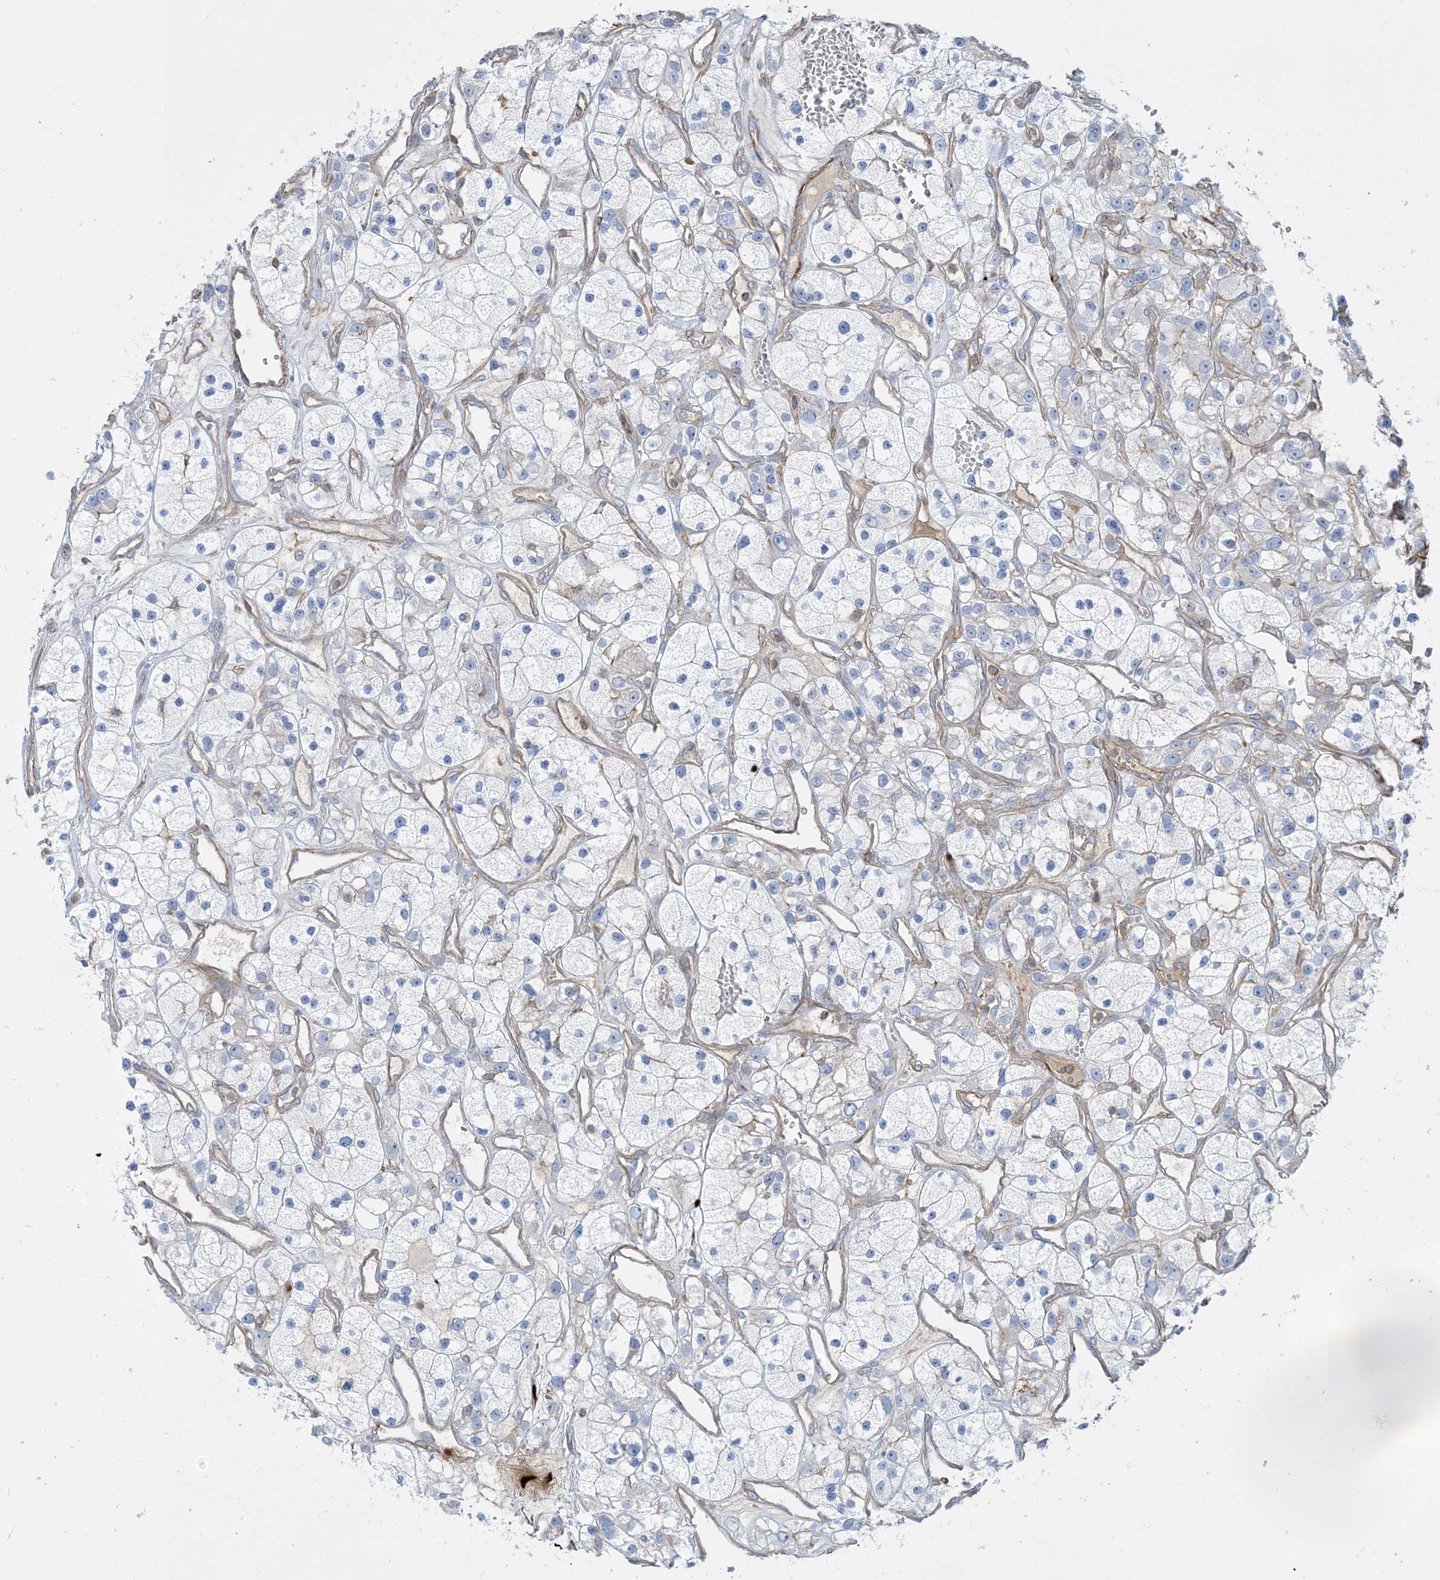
{"staining": {"intensity": "negative", "quantity": "none", "location": "none"}, "tissue": "renal cancer", "cell_type": "Tumor cells", "image_type": "cancer", "snomed": [{"axis": "morphology", "description": "Adenocarcinoma, NOS"}, {"axis": "topography", "description": "Kidney"}], "caption": "High power microscopy micrograph of an immunohistochemistry photomicrograph of renal cancer, revealing no significant expression in tumor cells.", "gene": "GTF3C2", "patient": {"sex": "female", "age": 57}}